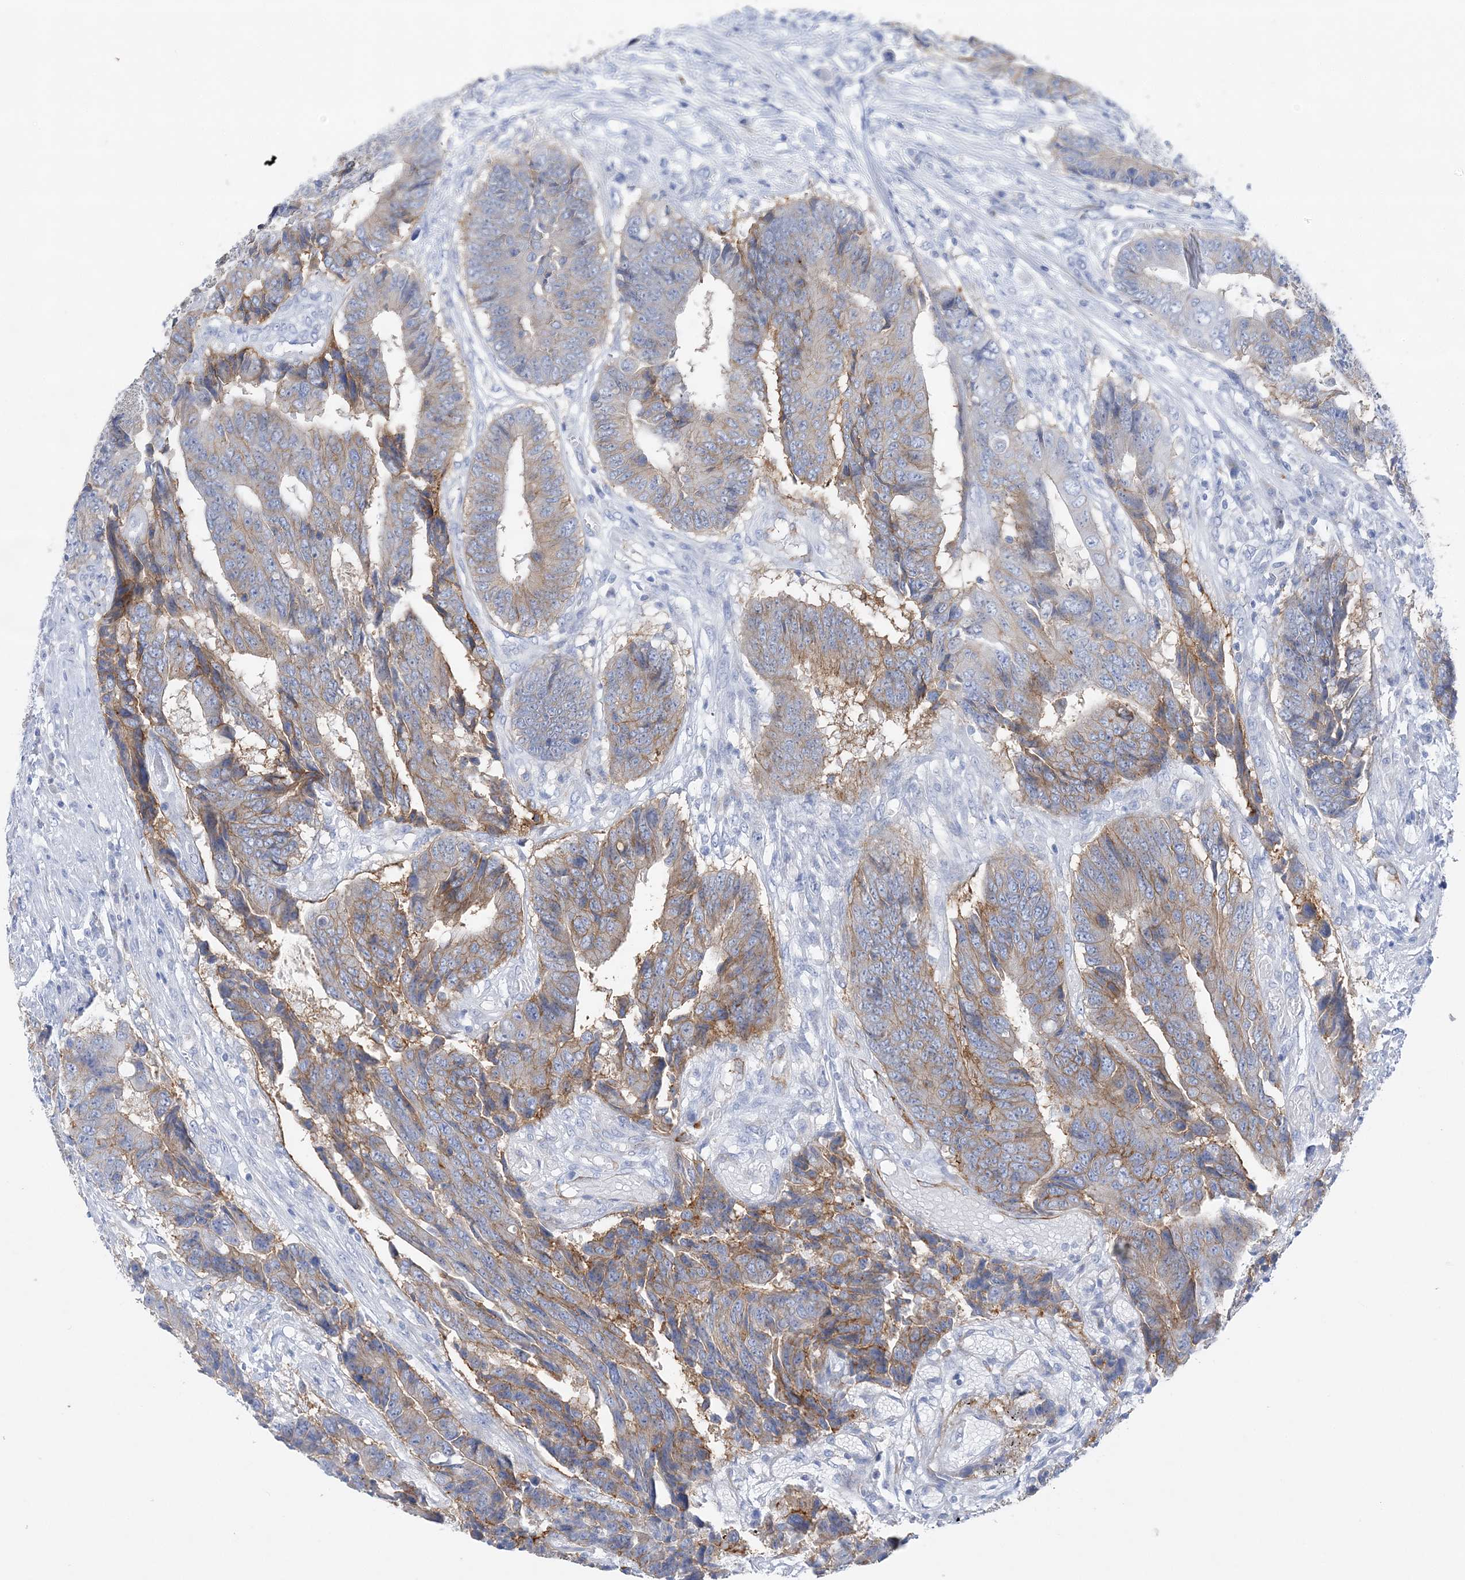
{"staining": {"intensity": "moderate", "quantity": "25%-75%", "location": "cytoplasmic/membranous"}, "tissue": "colorectal cancer", "cell_type": "Tumor cells", "image_type": "cancer", "snomed": [{"axis": "morphology", "description": "Adenocarcinoma, NOS"}, {"axis": "topography", "description": "Rectum"}], "caption": "Brown immunohistochemical staining in human colorectal cancer (adenocarcinoma) exhibits moderate cytoplasmic/membranous expression in approximately 25%-75% of tumor cells.", "gene": "SLC5A6", "patient": {"sex": "male", "age": 84}}